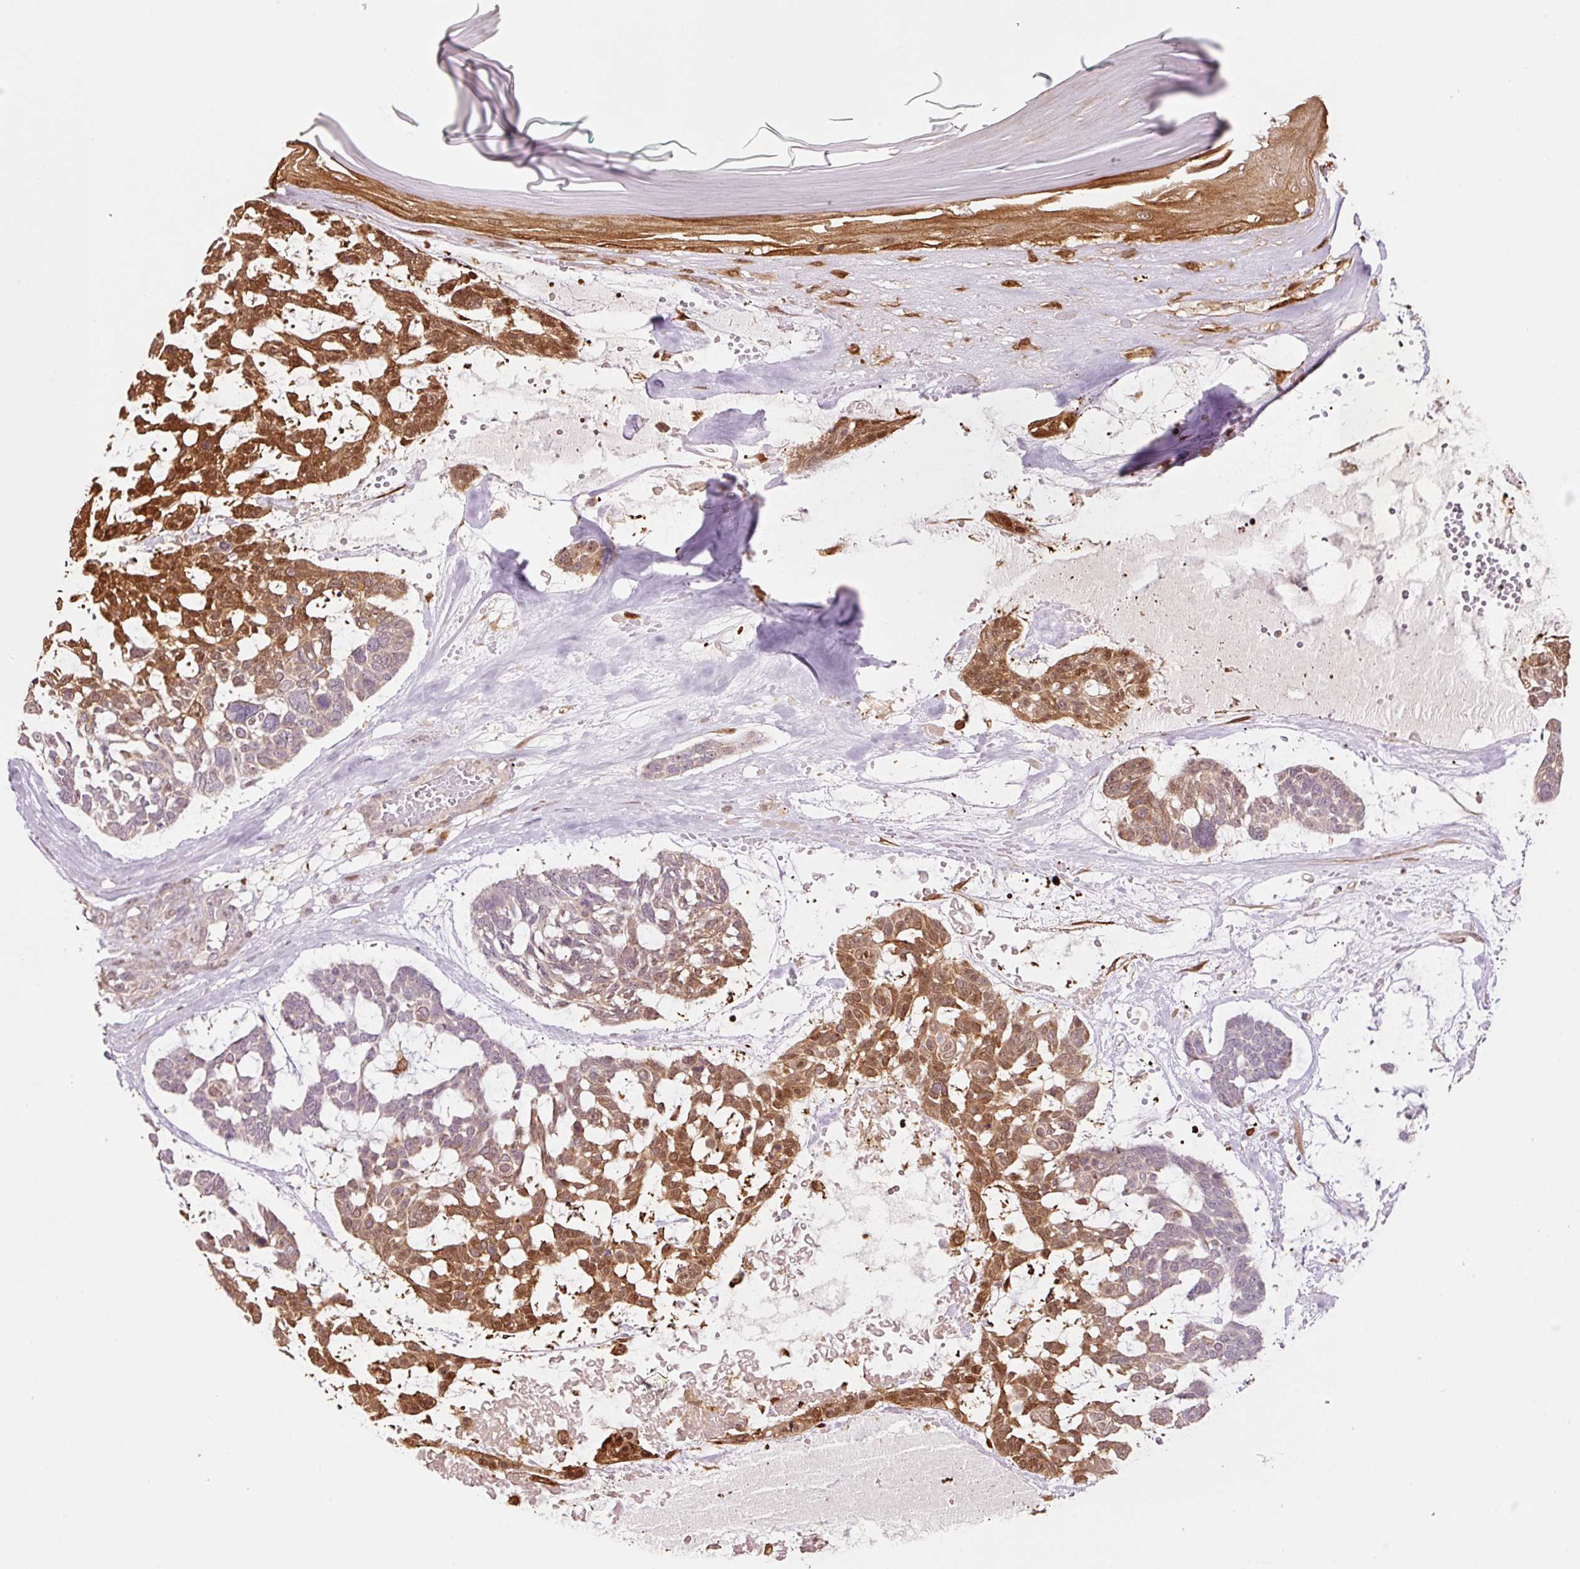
{"staining": {"intensity": "moderate", "quantity": "25%-75%", "location": "cytoplasmic/membranous,nuclear"}, "tissue": "skin cancer", "cell_type": "Tumor cells", "image_type": "cancer", "snomed": [{"axis": "morphology", "description": "Basal cell carcinoma"}, {"axis": "topography", "description": "Skin"}], "caption": "High-magnification brightfield microscopy of skin basal cell carcinoma stained with DAB (brown) and counterstained with hematoxylin (blue). tumor cells exhibit moderate cytoplasmic/membranous and nuclear expression is identified in about25%-75% of cells.", "gene": "FBXL14", "patient": {"sex": "male", "age": 88}}